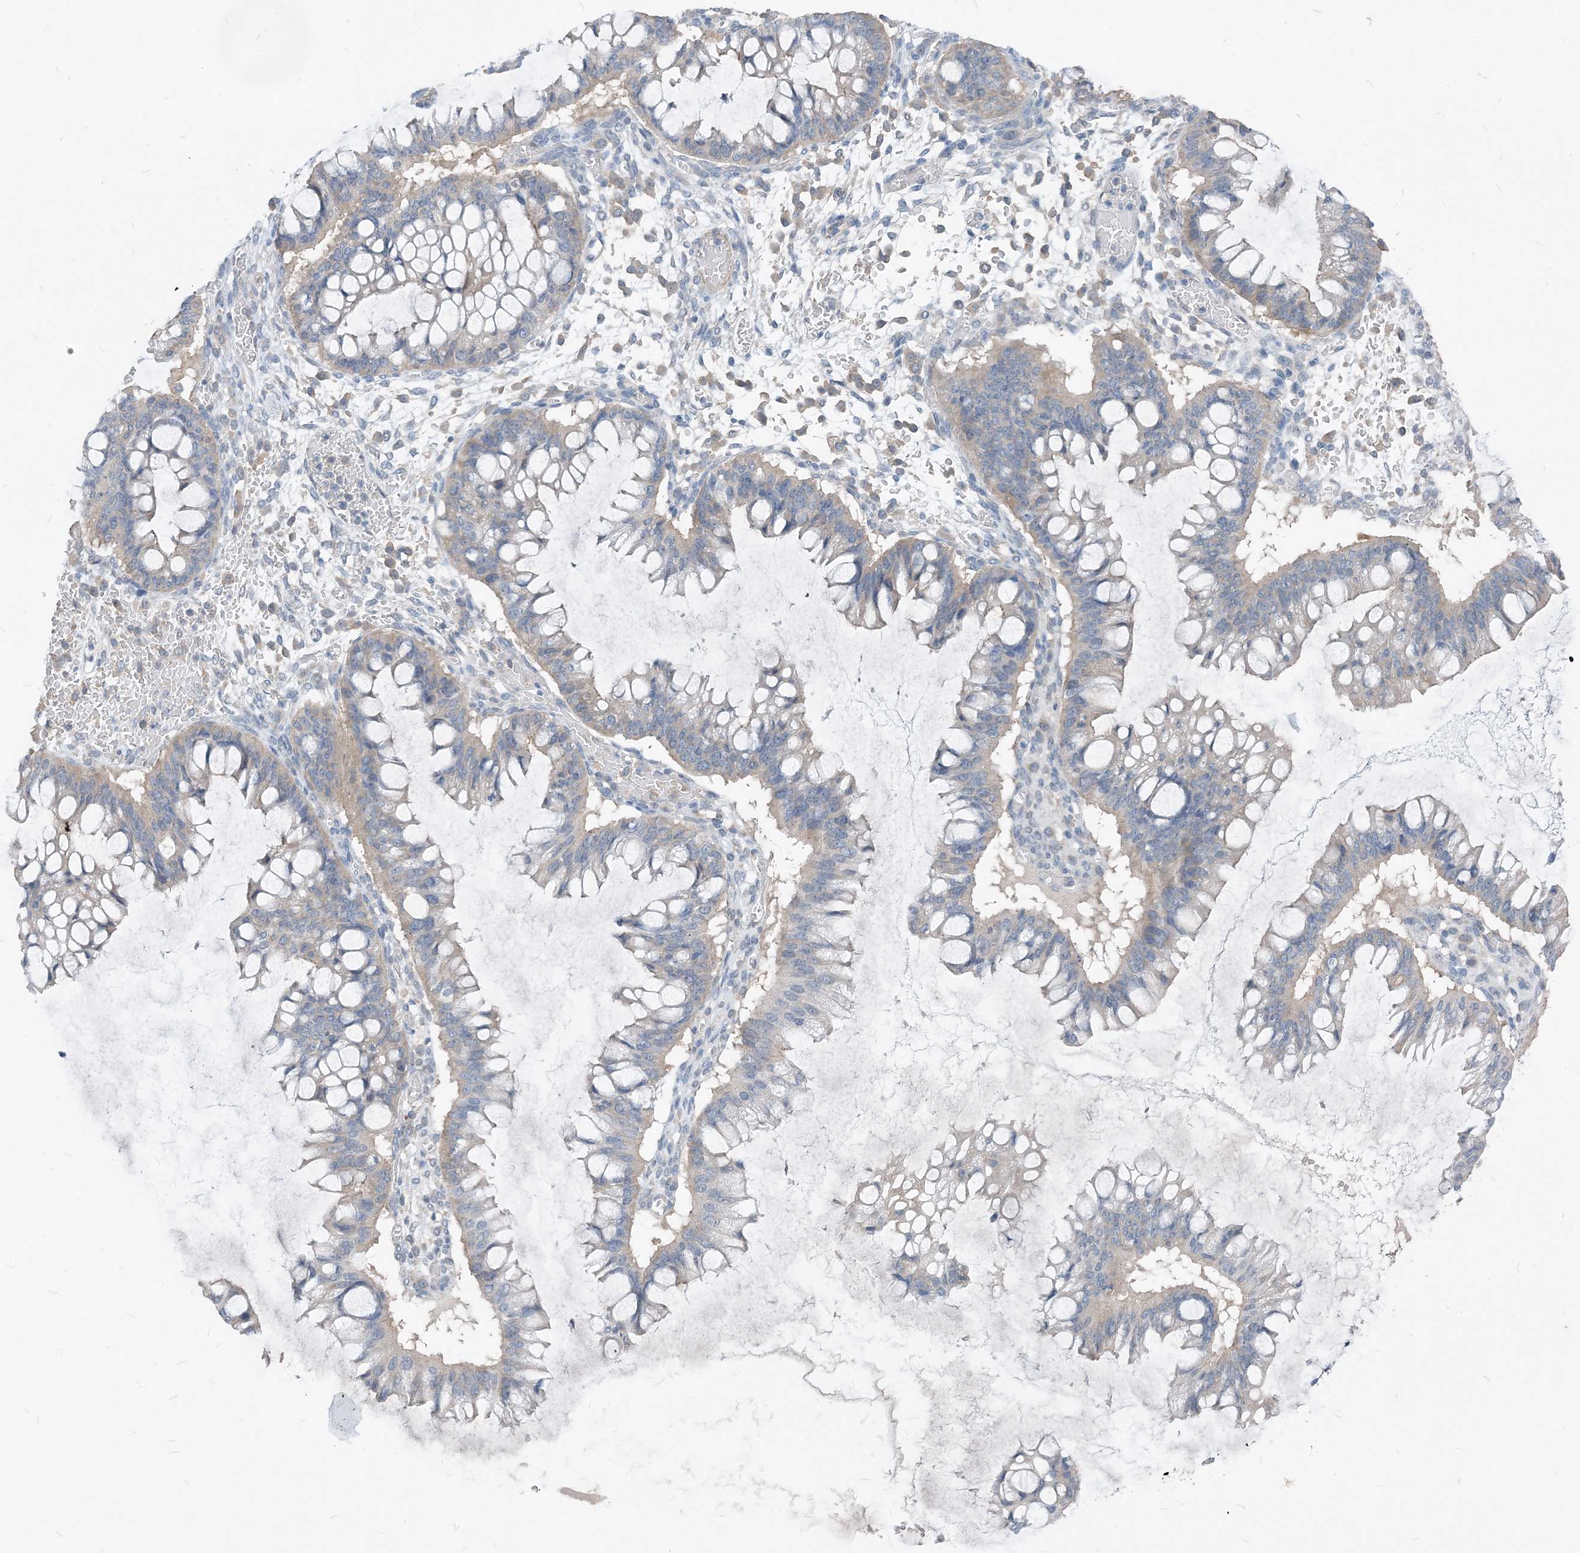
{"staining": {"intensity": "negative", "quantity": "none", "location": "none"}, "tissue": "ovarian cancer", "cell_type": "Tumor cells", "image_type": "cancer", "snomed": [{"axis": "morphology", "description": "Cystadenocarcinoma, mucinous, NOS"}, {"axis": "topography", "description": "Ovary"}], "caption": "Immunohistochemical staining of mucinous cystadenocarcinoma (ovarian) shows no significant expression in tumor cells.", "gene": "NCOA7", "patient": {"sex": "female", "age": 73}}